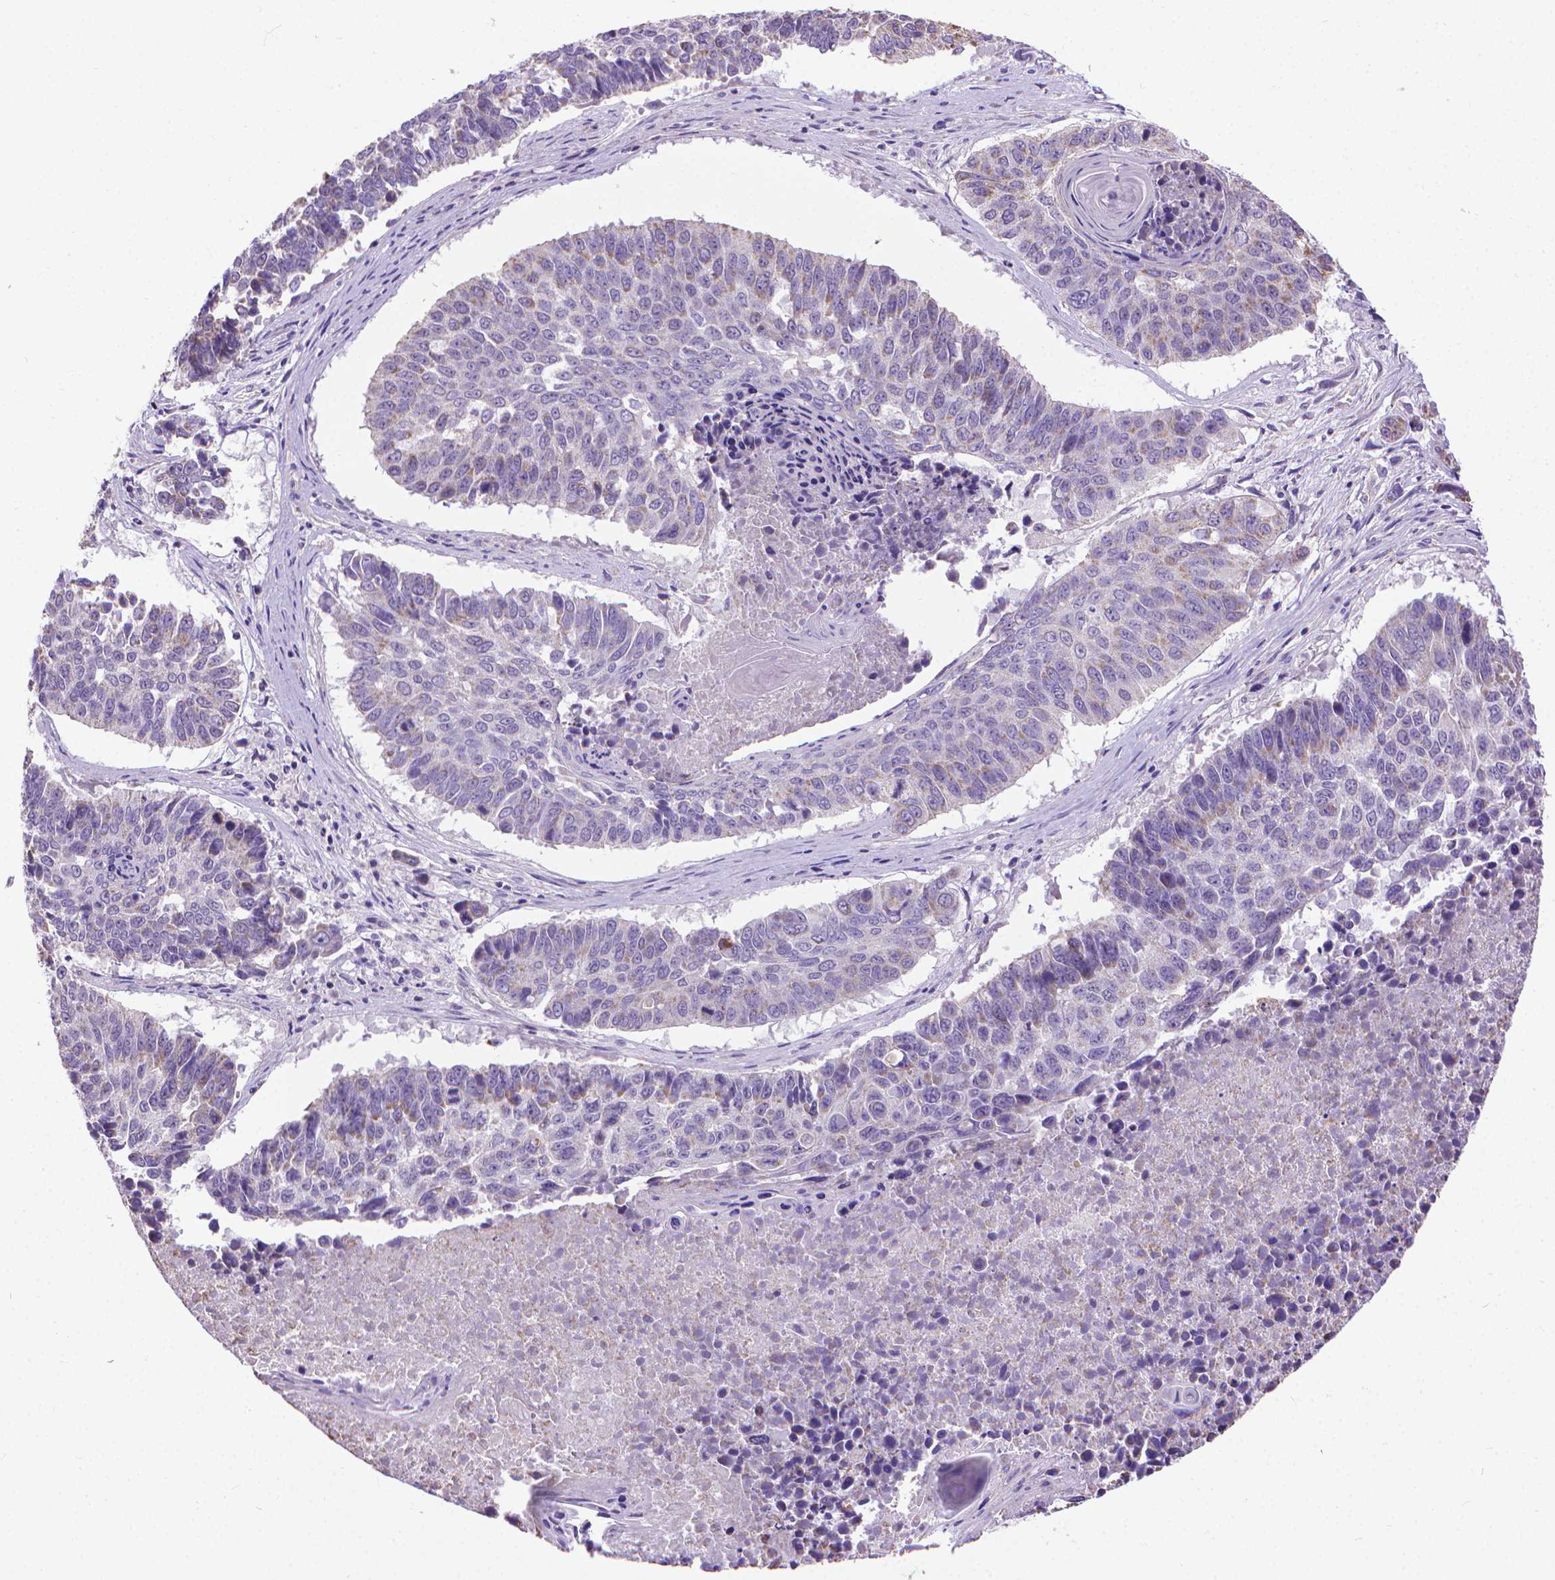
{"staining": {"intensity": "weak", "quantity": "<25%", "location": "cytoplasmic/membranous"}, "tissue": "lung cancer", "cell_type": "Tumor cells", "image_type": "cancer", "snomed": [{"axis": "morphology", "description": "Squamous cell carcinoma, NOS"}, {"axis": "topography", "description": "Lung"}], "caption": "IHC photomicrograph of squamous cell carcinoma (lung) stained for a protein (brown), which shows no positivity in tumor cells.", "gene": "SYN1", "patient": {"sex": "male", "age": 73}}